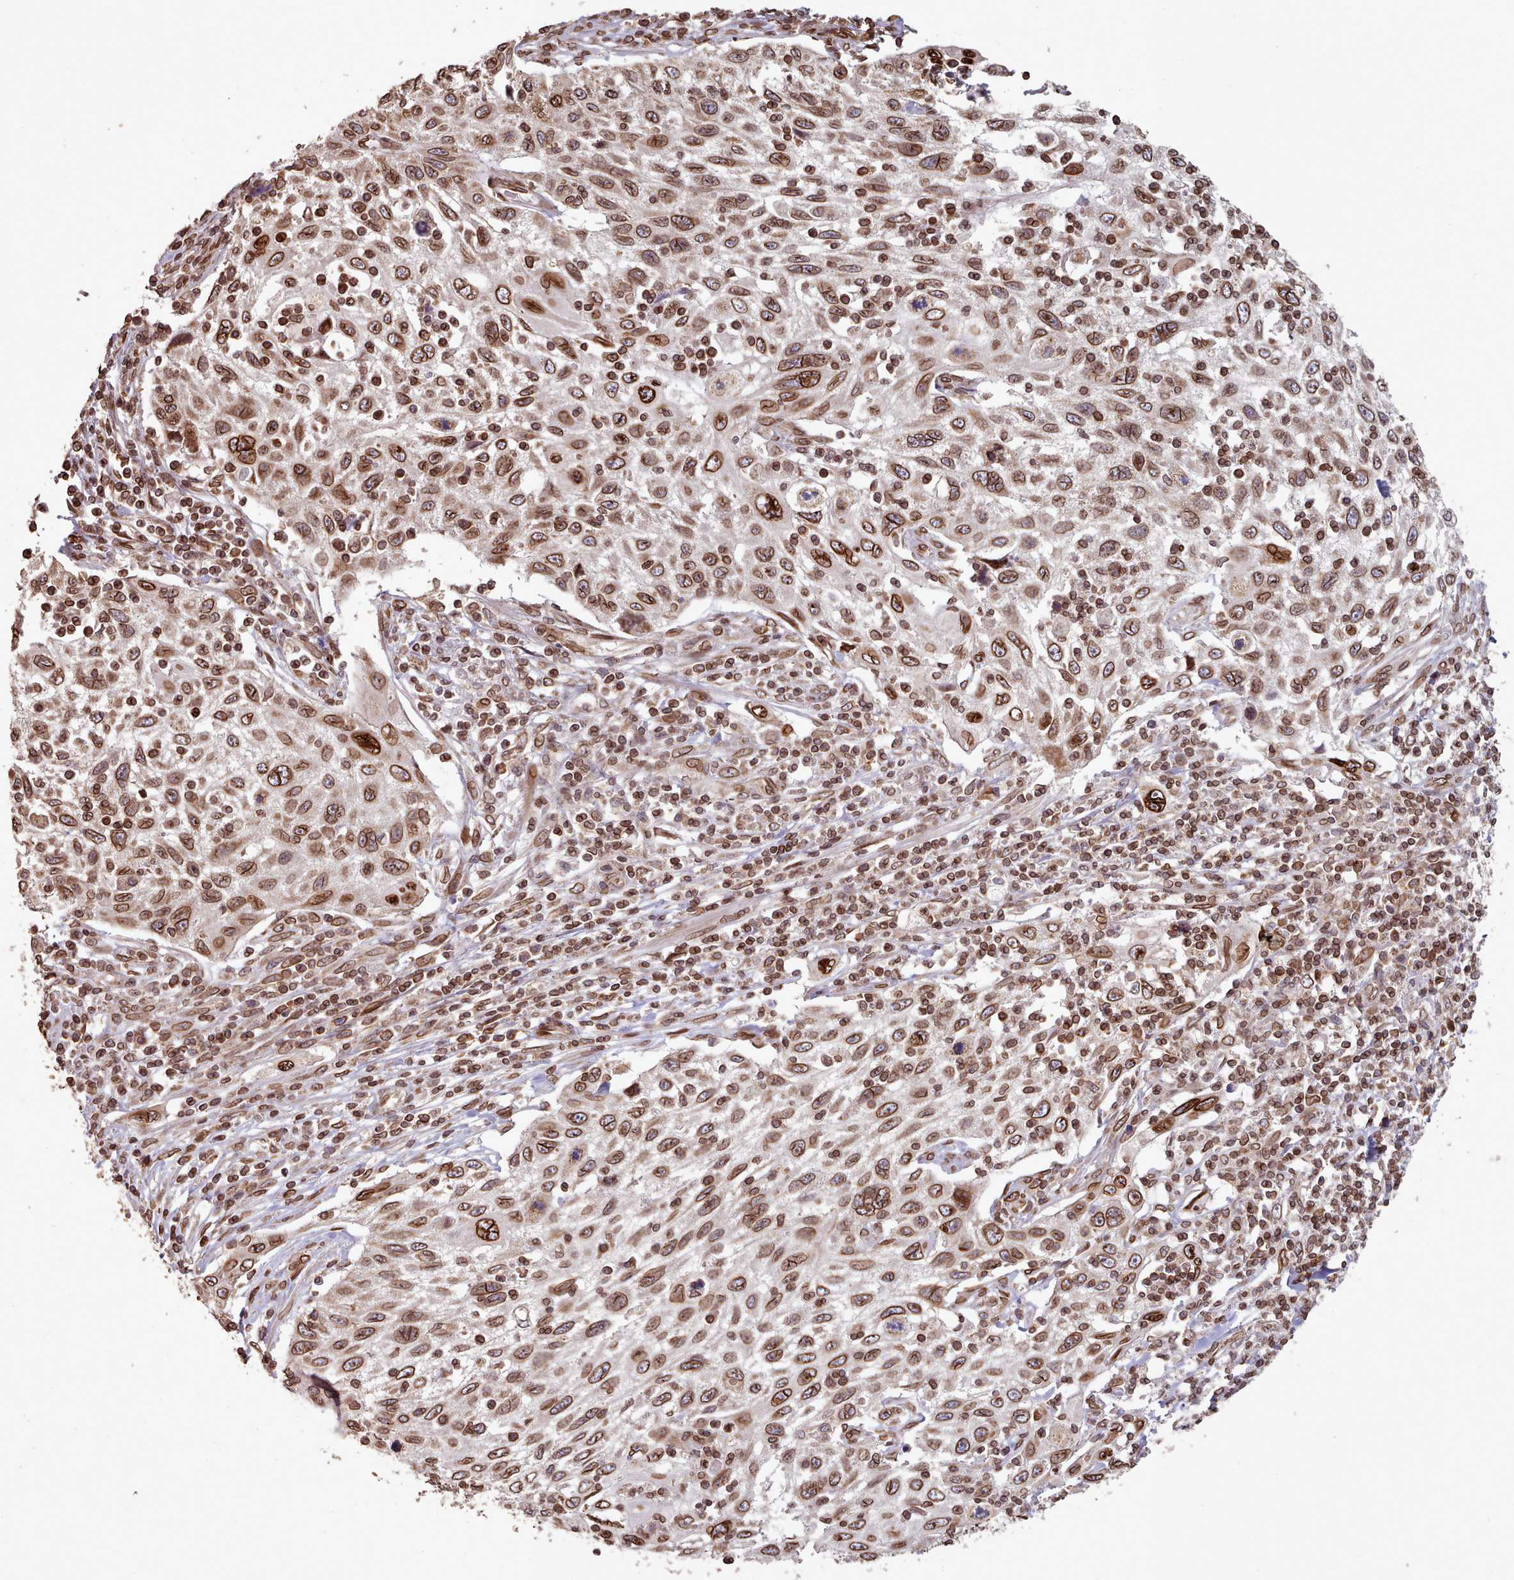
{"staining": {"intensity": "strong", "quantity": ">75%", "location": "cytoplasmic/membranous,nuclear"}, "tissue": "cervical cancer", "cell_type": "Tumor cells", "image_type": "cancer", "snomed": [{"axis": "morphology", "description": "Squamous cell carcinoma, NOS"}, {"axis": "topography", "description": "Cervix"}], "caption": "Cervical cancer (squamous cell carcinoma) stained for a protein demonstrates strong cytoplasmic/membranous and nuclear positivity in tumor cells.", "gene": "TOR1AIP1", "patient": {"sex": "female", "age": 70}}